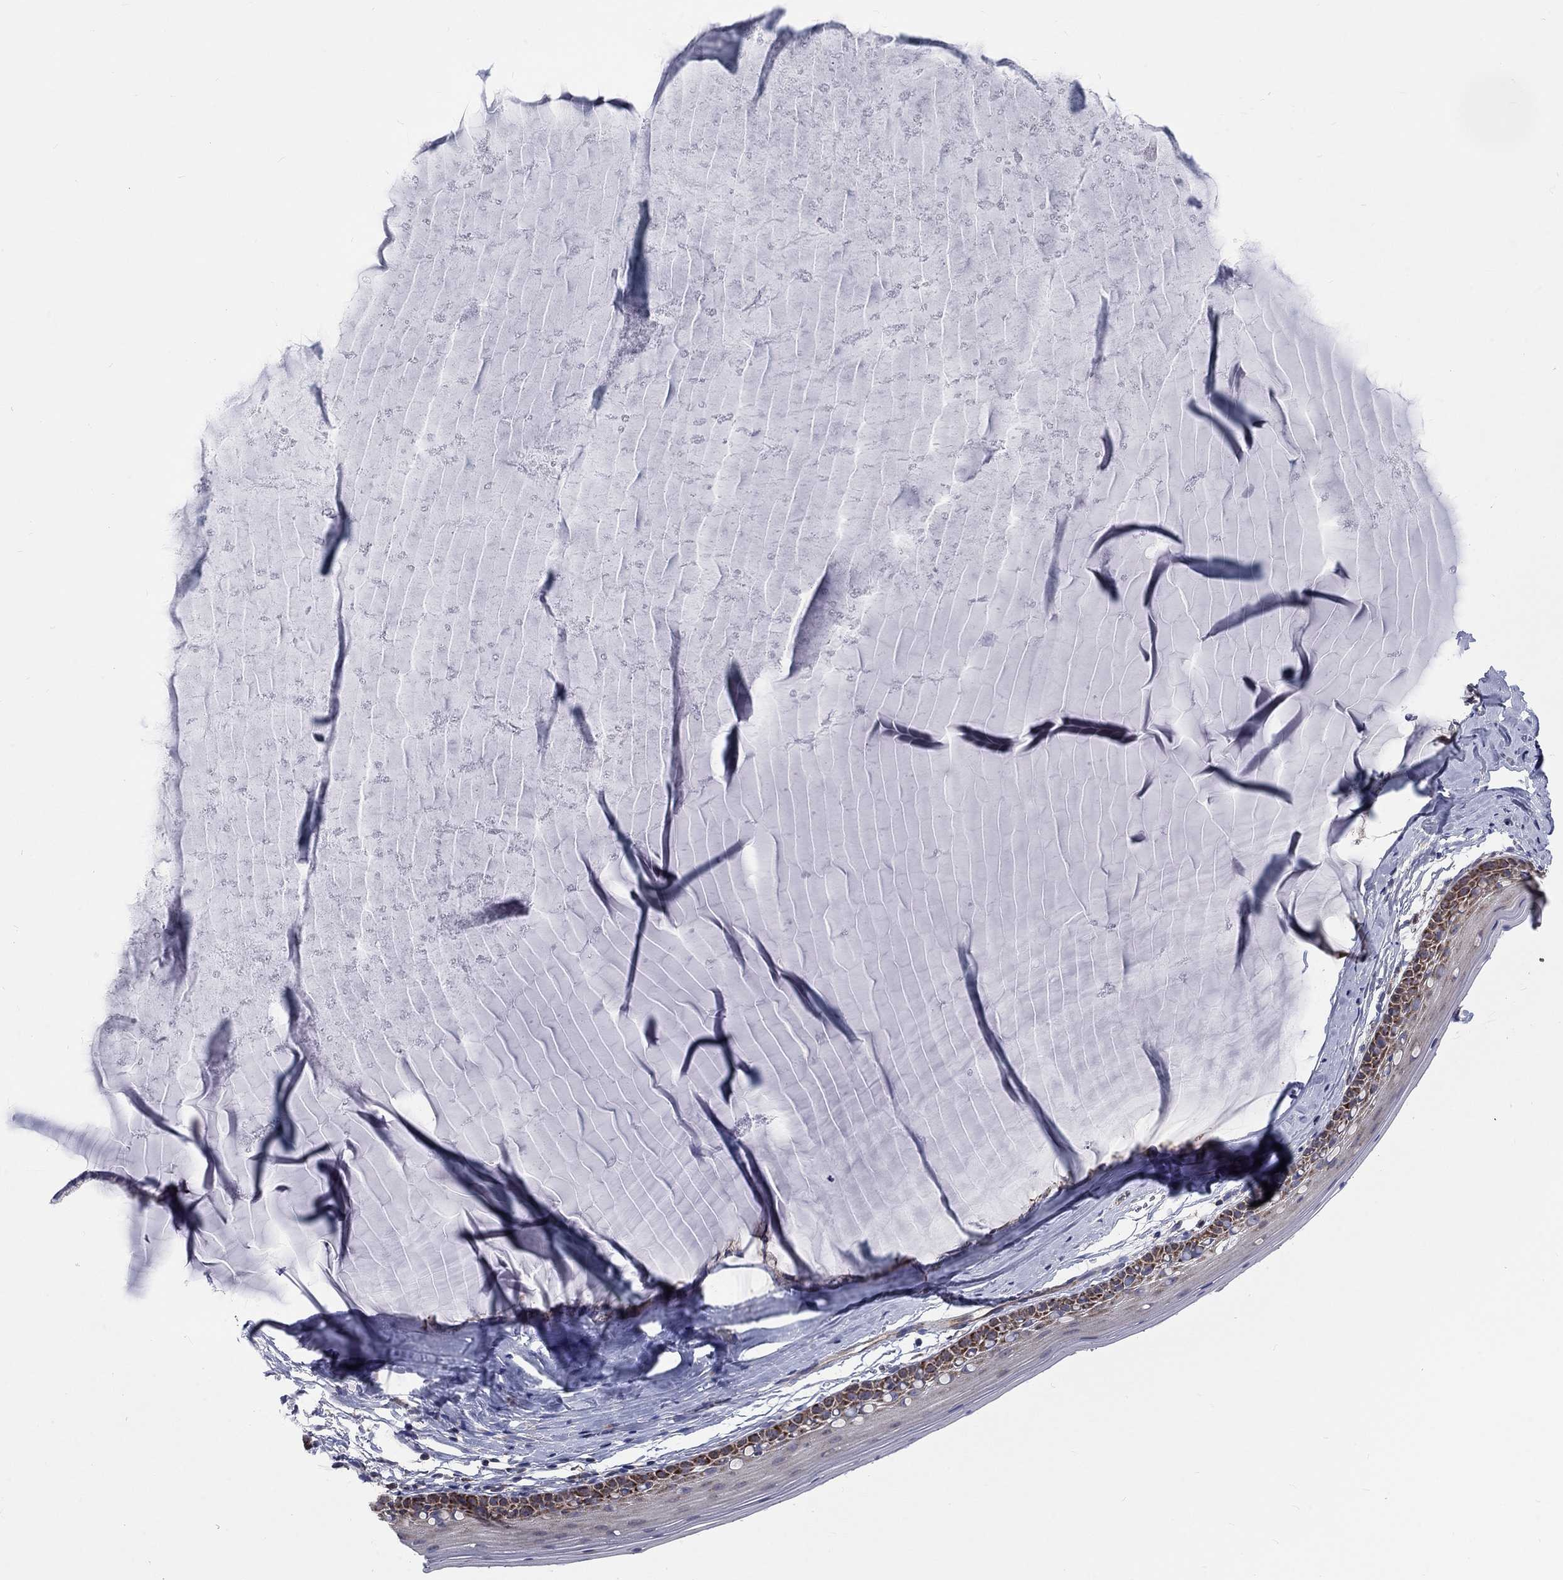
{"staining": {"intensity": "moderate", "quantity": "25%-75%", "location": "cytoplasmic/membranous"}, "tissue": "cervix", "cell_type": "Squamous epithelial cells", "image_type": "normal", "snomed": [{"axis": "morphology", "description": "Normal tissue, NOS"}, {"axis": "topography", "description": "Cervix"}], "caption": "IHC image of benign cervix: cervix stained using immunohistochemistry displays medium levels of moderate protein expression localized specifically in the cytoplasmic/membranous of squamous epithelial cells, appearing as a cytoplasmic/membranous brown color.", "gene": "NME7", "patient": {"sex": "female", "age": 40}}